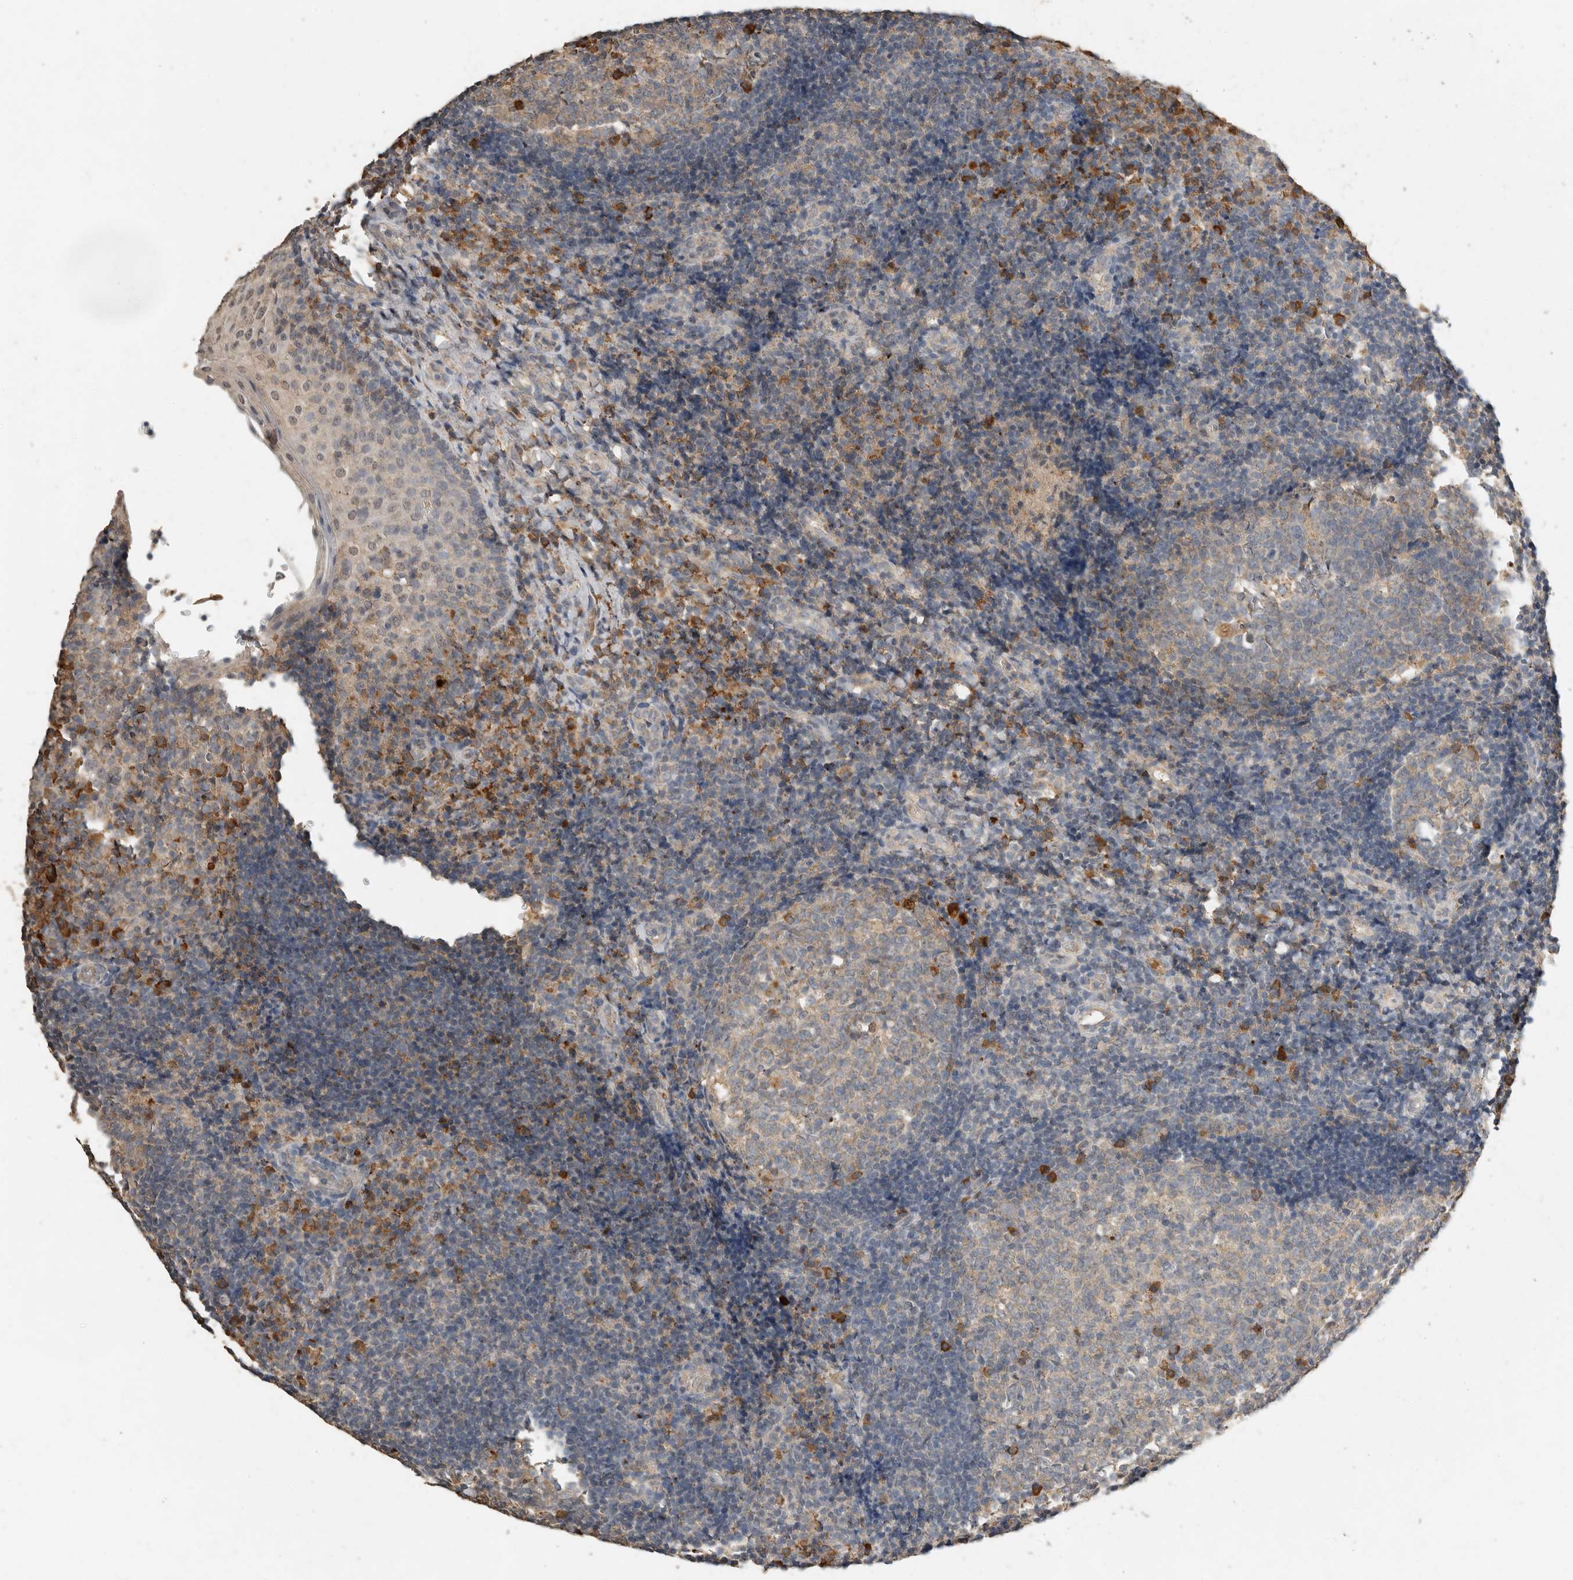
{"staining": {"intensity": "moderate", "quantity": "<25%", "location": "cytoplasmic/membranous"}, "tissue": "tonsil", "cell_type": "Germinal center cells", "image_type": "normal", "snomed": [{"axis": "morphology", "description": "Normal tissue, NOS"}, {"axis": "topography", "description": "Tonsil"}], "caption": "Immunohistochemistry (IHC) micrograph of normal tonsil stained for a protein (brown), which exhibits low levels of moderate cytoplasmic/membranous staining in about <25% of germinal center cells.", "gene": "CTF1", "patient": {"sex": "female", "age": 40}}